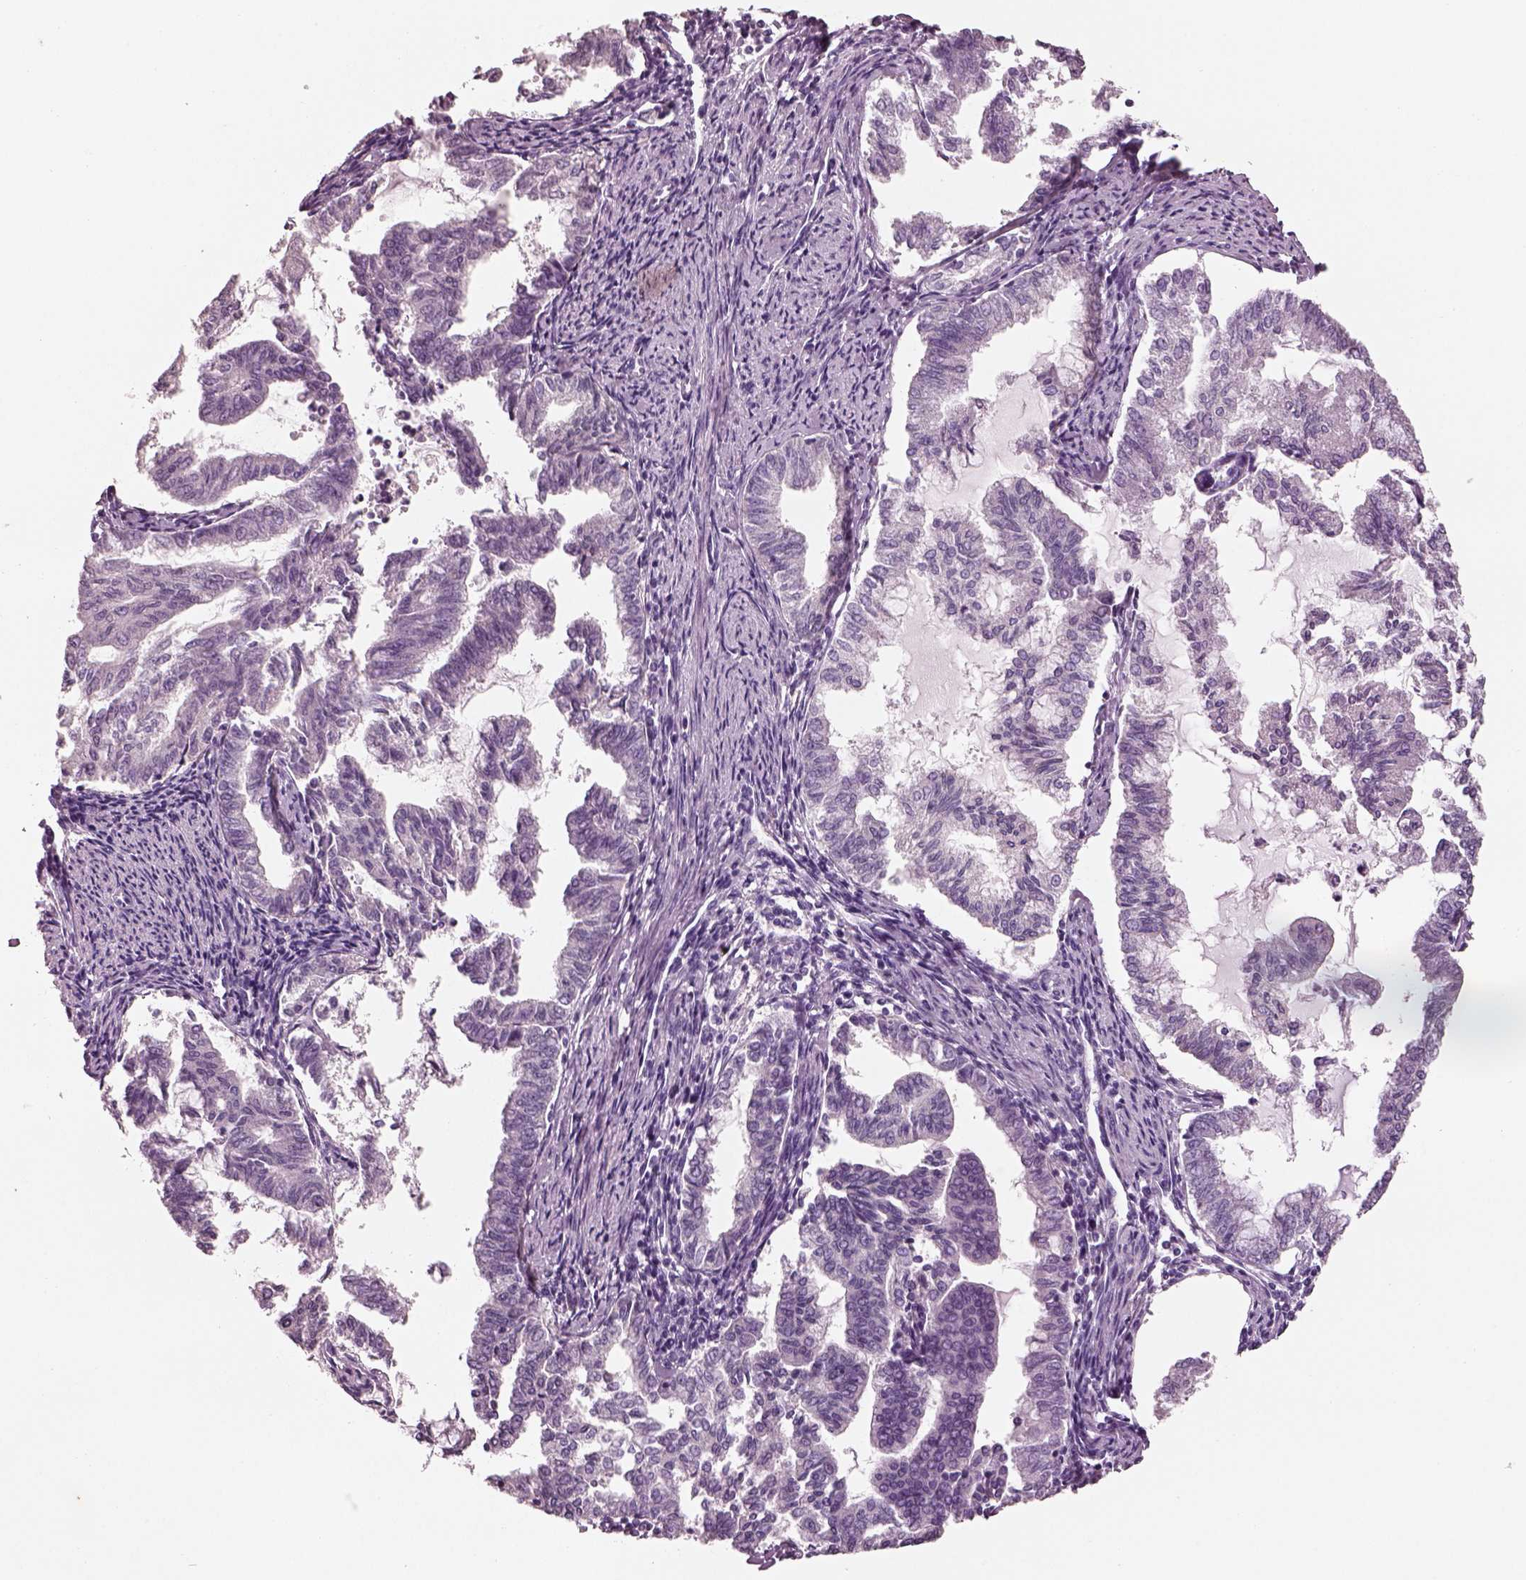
{"staining": {"intensity": "negative", "quantity": "none", "location": "none"}, "tissue": "endometrial cancer", "cell_type": "Tumor cells", "image_type": "cancer", "snomed": [{"axis": "morphology", "description": "Adenocarcinoma, NOS"}, {"axis": "topography", "description": "Endometrium"}], "caption": "This is an IHC image of human endometrial cancer. There is no positivity in tumor cells.", "gene": "ELSPBP1", "patient": {"sex": "female", "age": 79}}